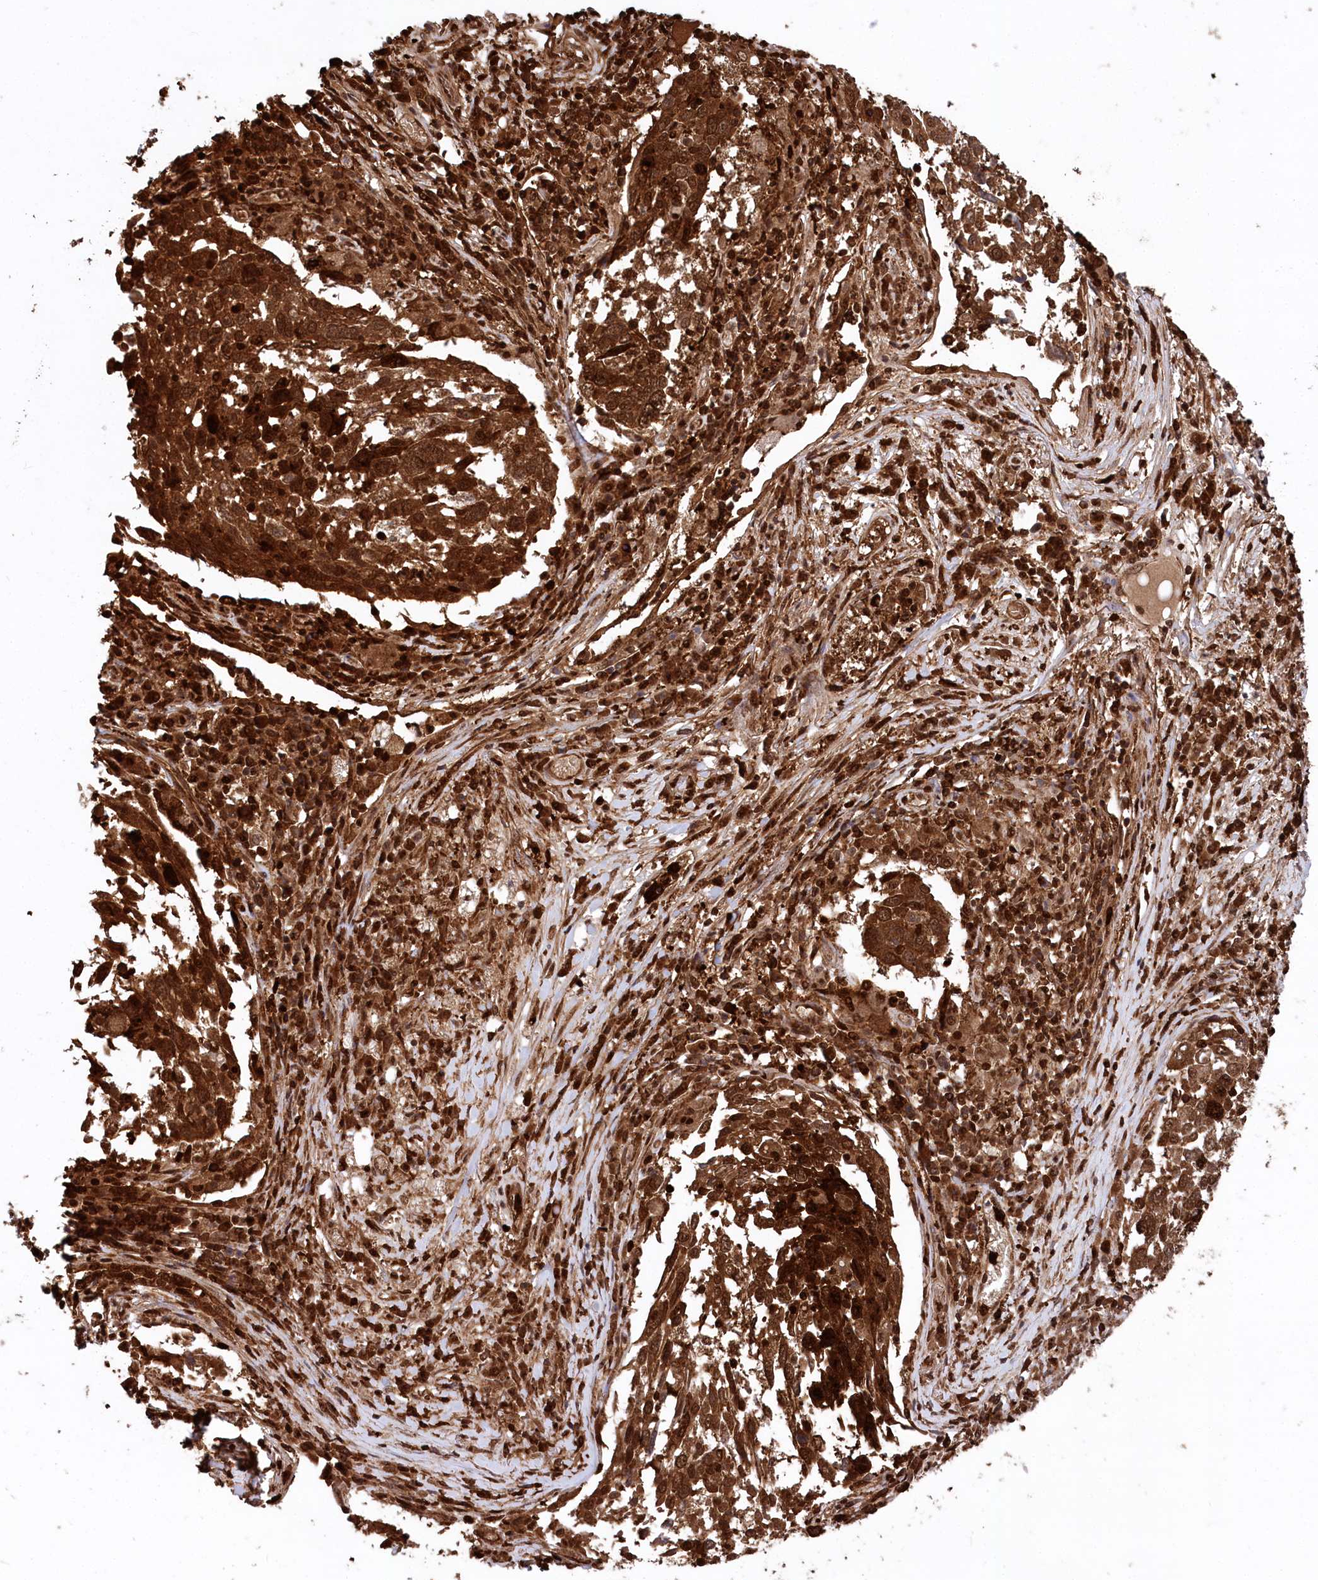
{"staining": {"intensity": "strong", "quantity": ">75%", "location": "cytoplasmic/membranous,nuclear"}, "tissue": "lung cancer", "cell_type": "Tumor cells", "image_type": "cancer", "snomed": [{"axis": "morphology", "description": "Squamous cell carcinoma, NOS"}, {"axis": "topography", "description": "Lung"}], "caption": "Lung cancer (squamous cell carcinoma) tissue displays strong cytoplasmic/membranous and nuclear staining in about >75% of tumor cells", "gene": "LSG1", "patient": {"sex": "male", "age": 65}}